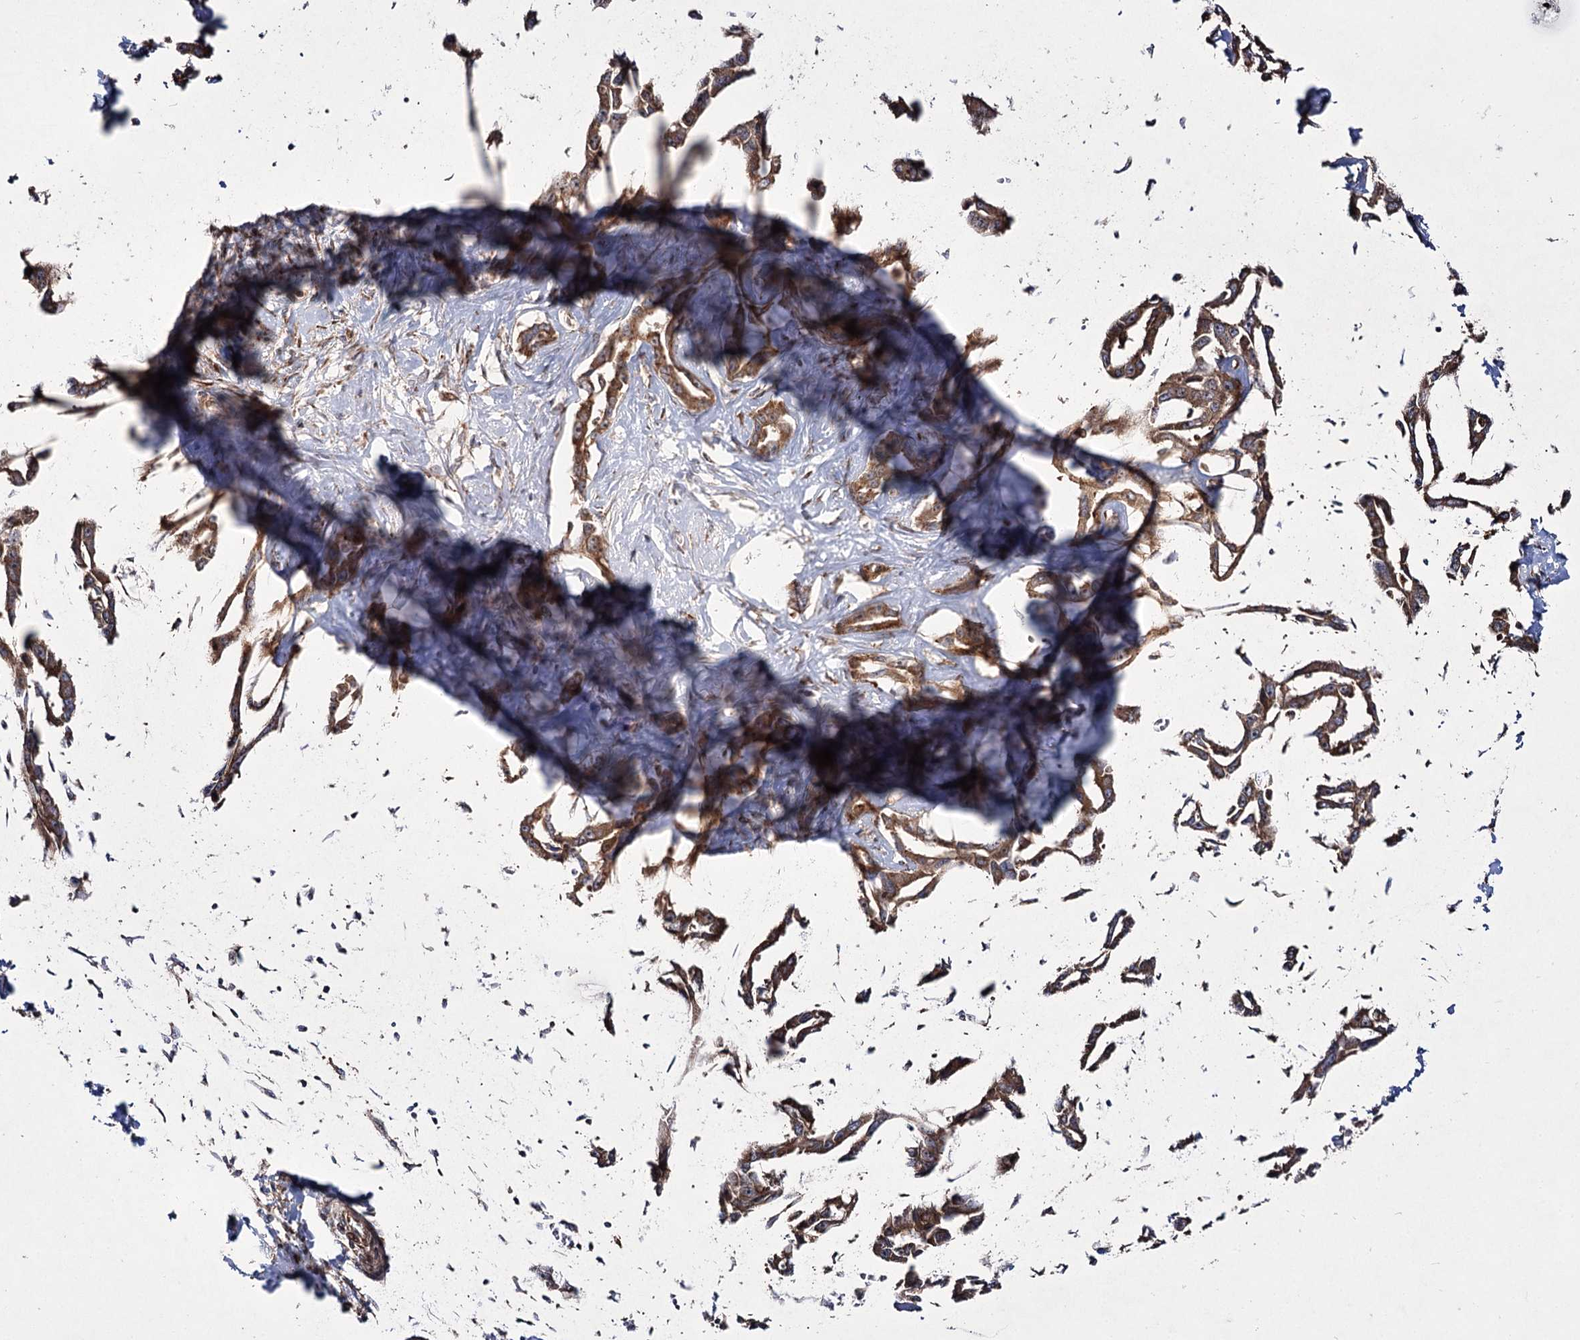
{"staining": {"intensity": "moderate", "quantity": ">75%", "location": "cytoplasmic/membranous"}, "tissue": "liver cancer", "cell_type": "Tumor cells", "image_type": "cancer", "snomed": [{"axis": "morphology", "description": "Cholangiocarcinoma"}, {"axis": "topography", "description": "Liver"}], "caption": "Protein analysis of liver cancer (cholangiocarcinoma) tissue displays moderate cytoplasmic/membranous expression in about >75% of tumor cells.", "gene": "HECTD2", "patient": {"sex": "male", "age": 59}}